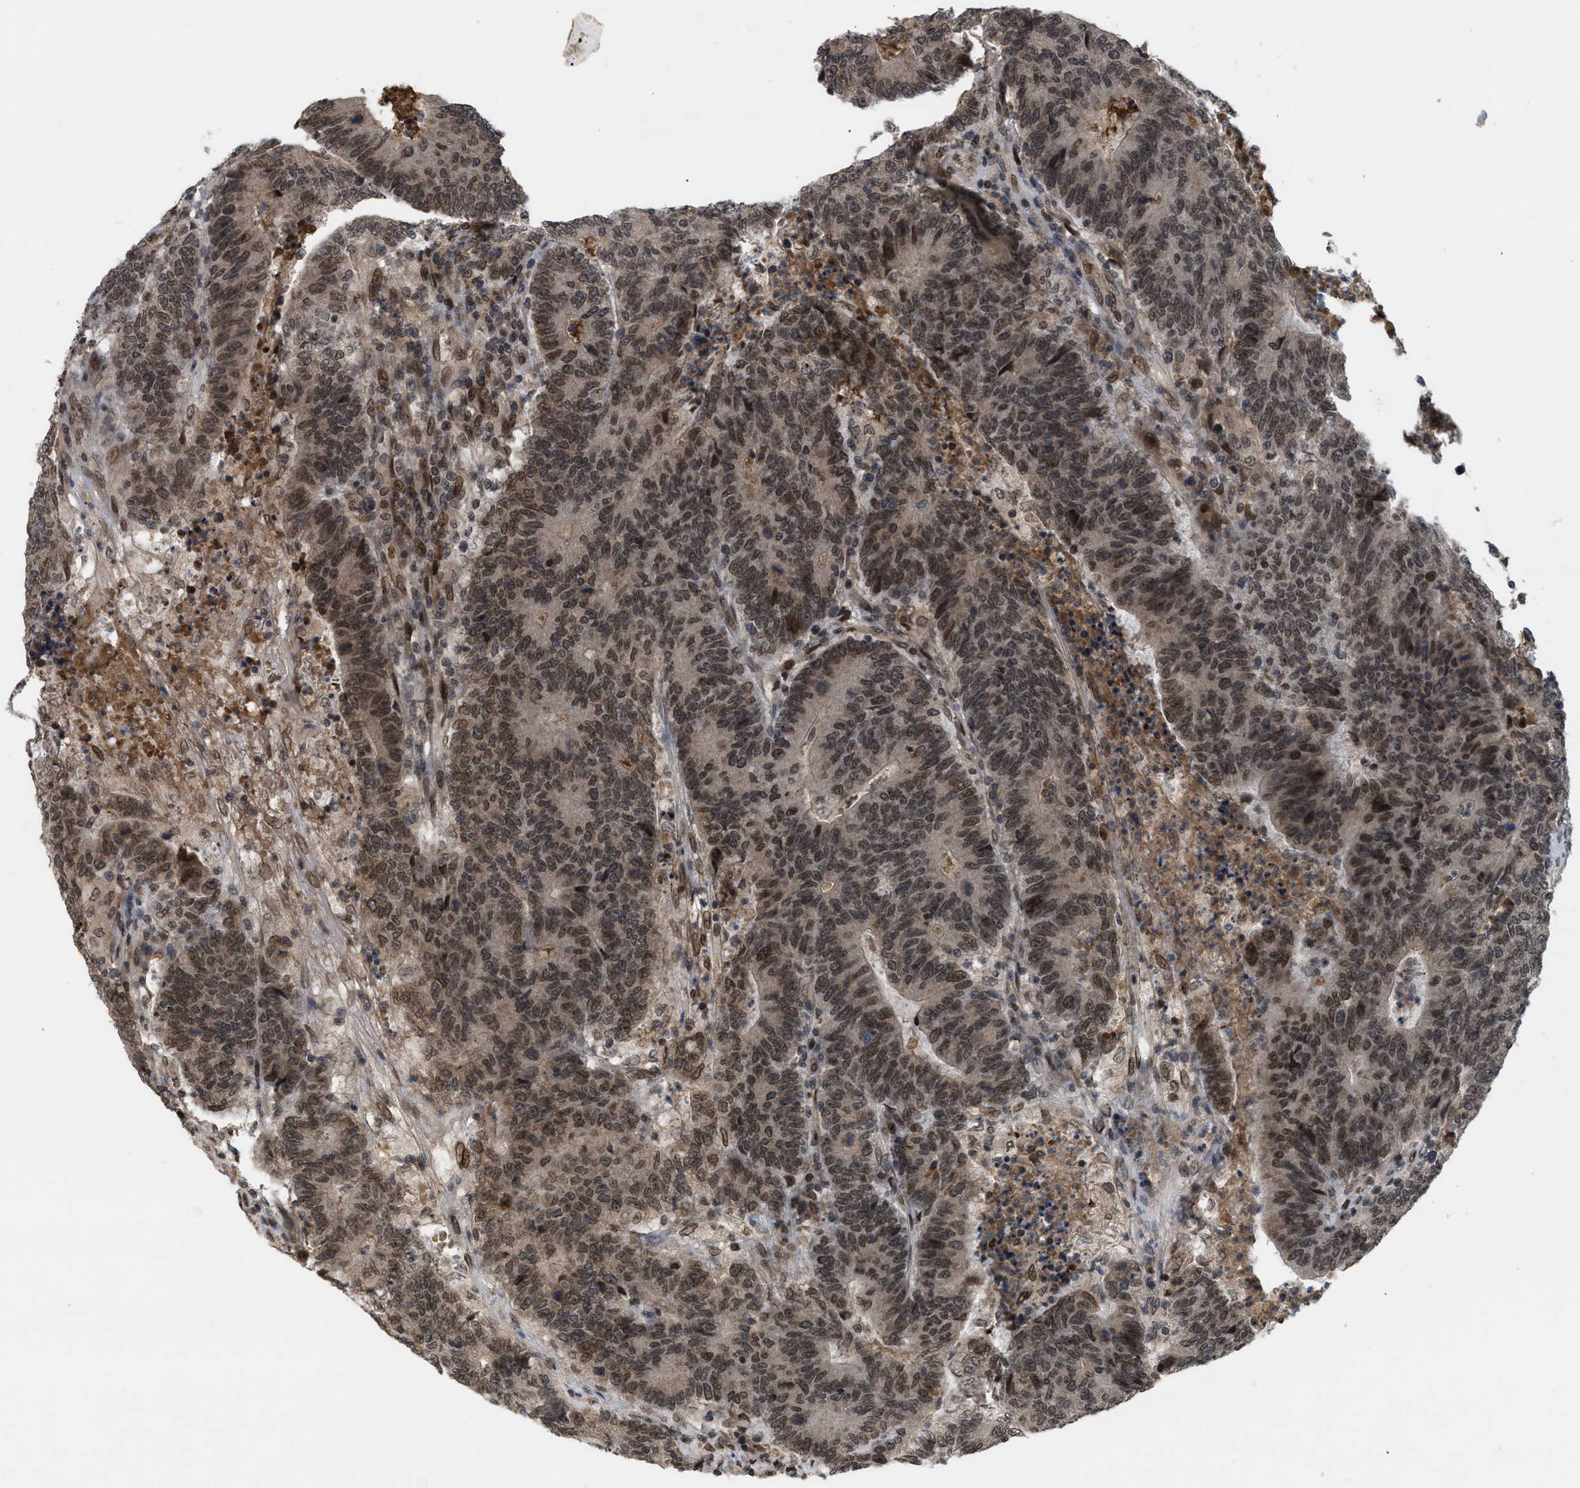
{"staining": {"intensity": "moderate", "quantity": ">75%", "location": "cytoplasmic/membranous,nuclear"}, "tissue": "colorectal cancer", "cell_type": "Tumor cells", "image_type": "cancer", "snomed": [{"axis": "morphology", "description": "Normal tissue, NOS"}, {"axis": "morphology", "description": "Adenocarcinoma, NOS"}, {"axis": "topography", "description": "Colon"}], "caption": "A histopathology image of human adenocarcinoma (colorectal) stained for a protein shows moderate cytoplasmic/membranous and nuclear brown staining in tumor cells.", "gene": "CRY1", "patient": {"sex": "female", "age": 75}}